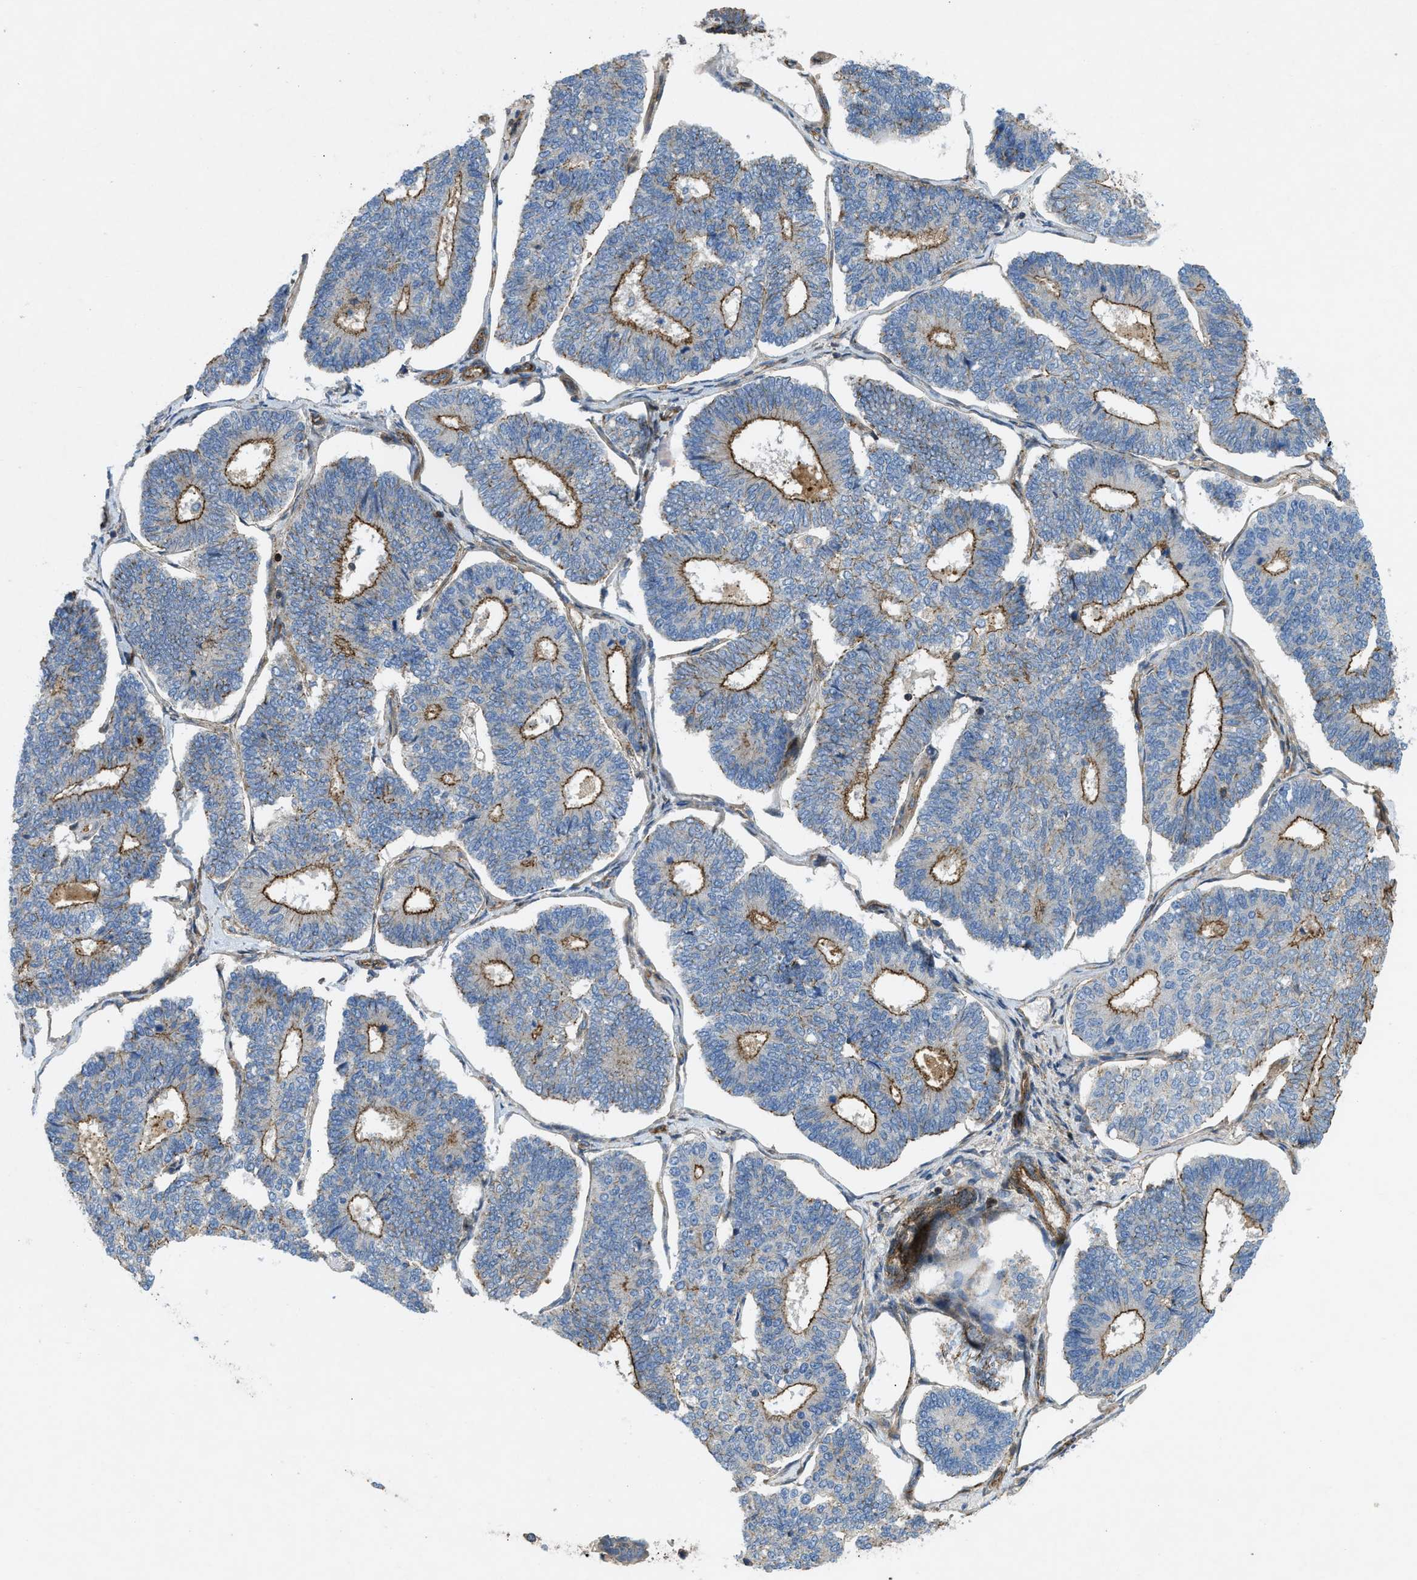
{"staining": {"intensity": "moderate", "quantity": "25%-75%", "location": "cytoplasmic/membranous"}, "tissue": "endometrial cancer", "cell_type": "Tumor cells", "image_type": "cancer", "snomed": [{"axis": "morphology", "description": "Adenocarcinoma, NOS"}, {"axis": "topography", "description": "Endometrium"}], "caption": "A micrograph showing moderate cytoplasmic/membranous staining in approximately 25%-75% of tumor cells in endometrial adenocarcinoma, as visualized by brown immunohistochemical staining.", "gene": "NYNRIN", "patient": {"sex": "female", "age": 70}}